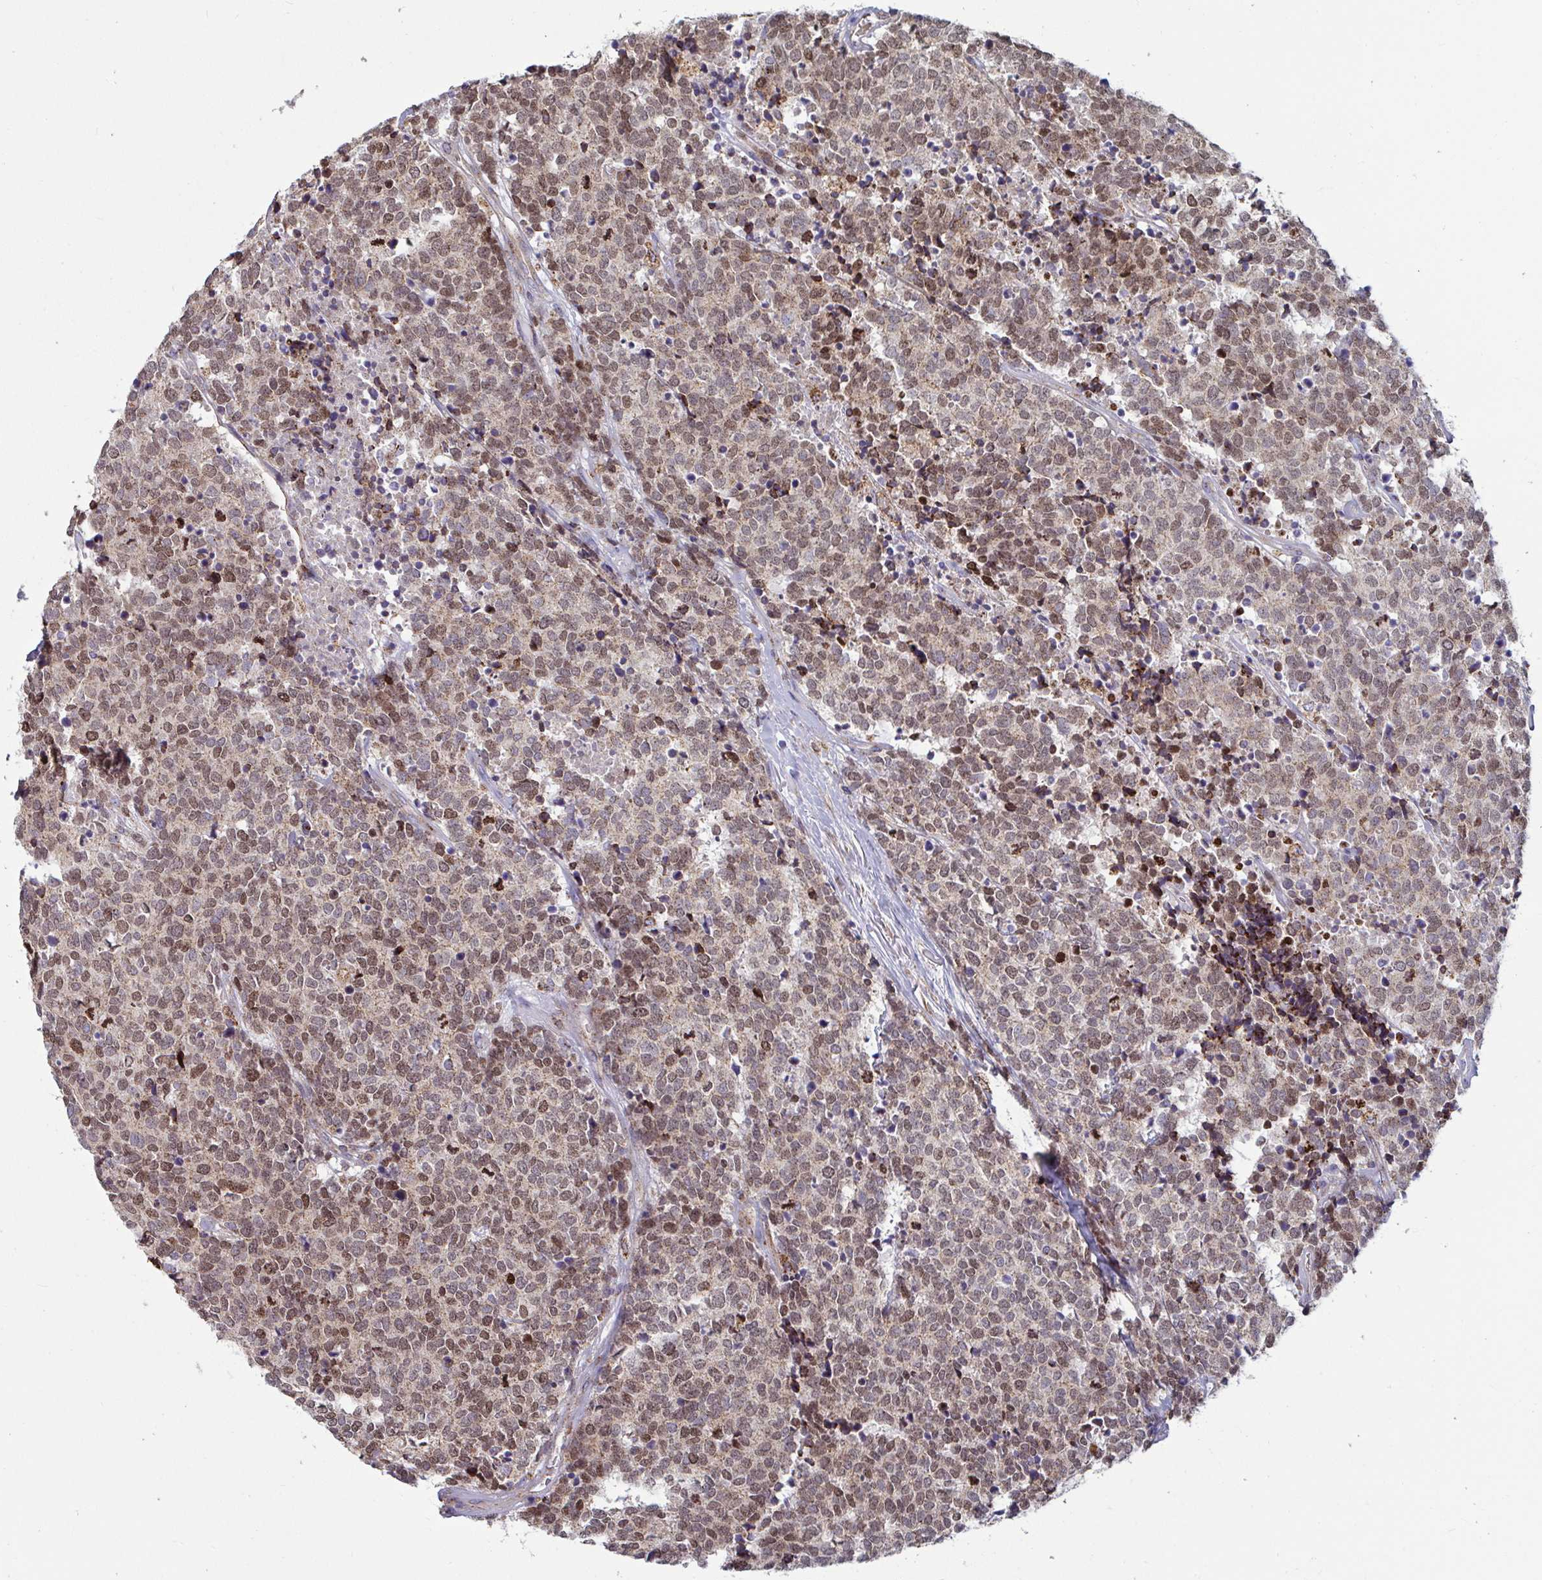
{"staining": {"intensity": "moderate", "quantity": "25%-75%", "location": "cytoplasmic/membranous,nuclear"}, "tissue": "carcinoid", "cell_type": "Tumor cells", "image_type": "cancer", "snomed": [{"axis": "morphology", "description": "Carcinoid, malignant, NOS"}, {"axis": "topography", "description": "Skin"}], "caption": "Immunohistochemistry photomicrograph of neoplastic tissue: human carcinoid stained using immunohistochemistry (IHC) shows medium levels of moderate protein expression localized specifically in the cytoplasmic/membranous and nuclear of tumor cells, appearing as a cytoplasmic/membranous and nuclear brown color.", "gene": "SPRY1", "patient": {"sex": "female", "age": 79}}